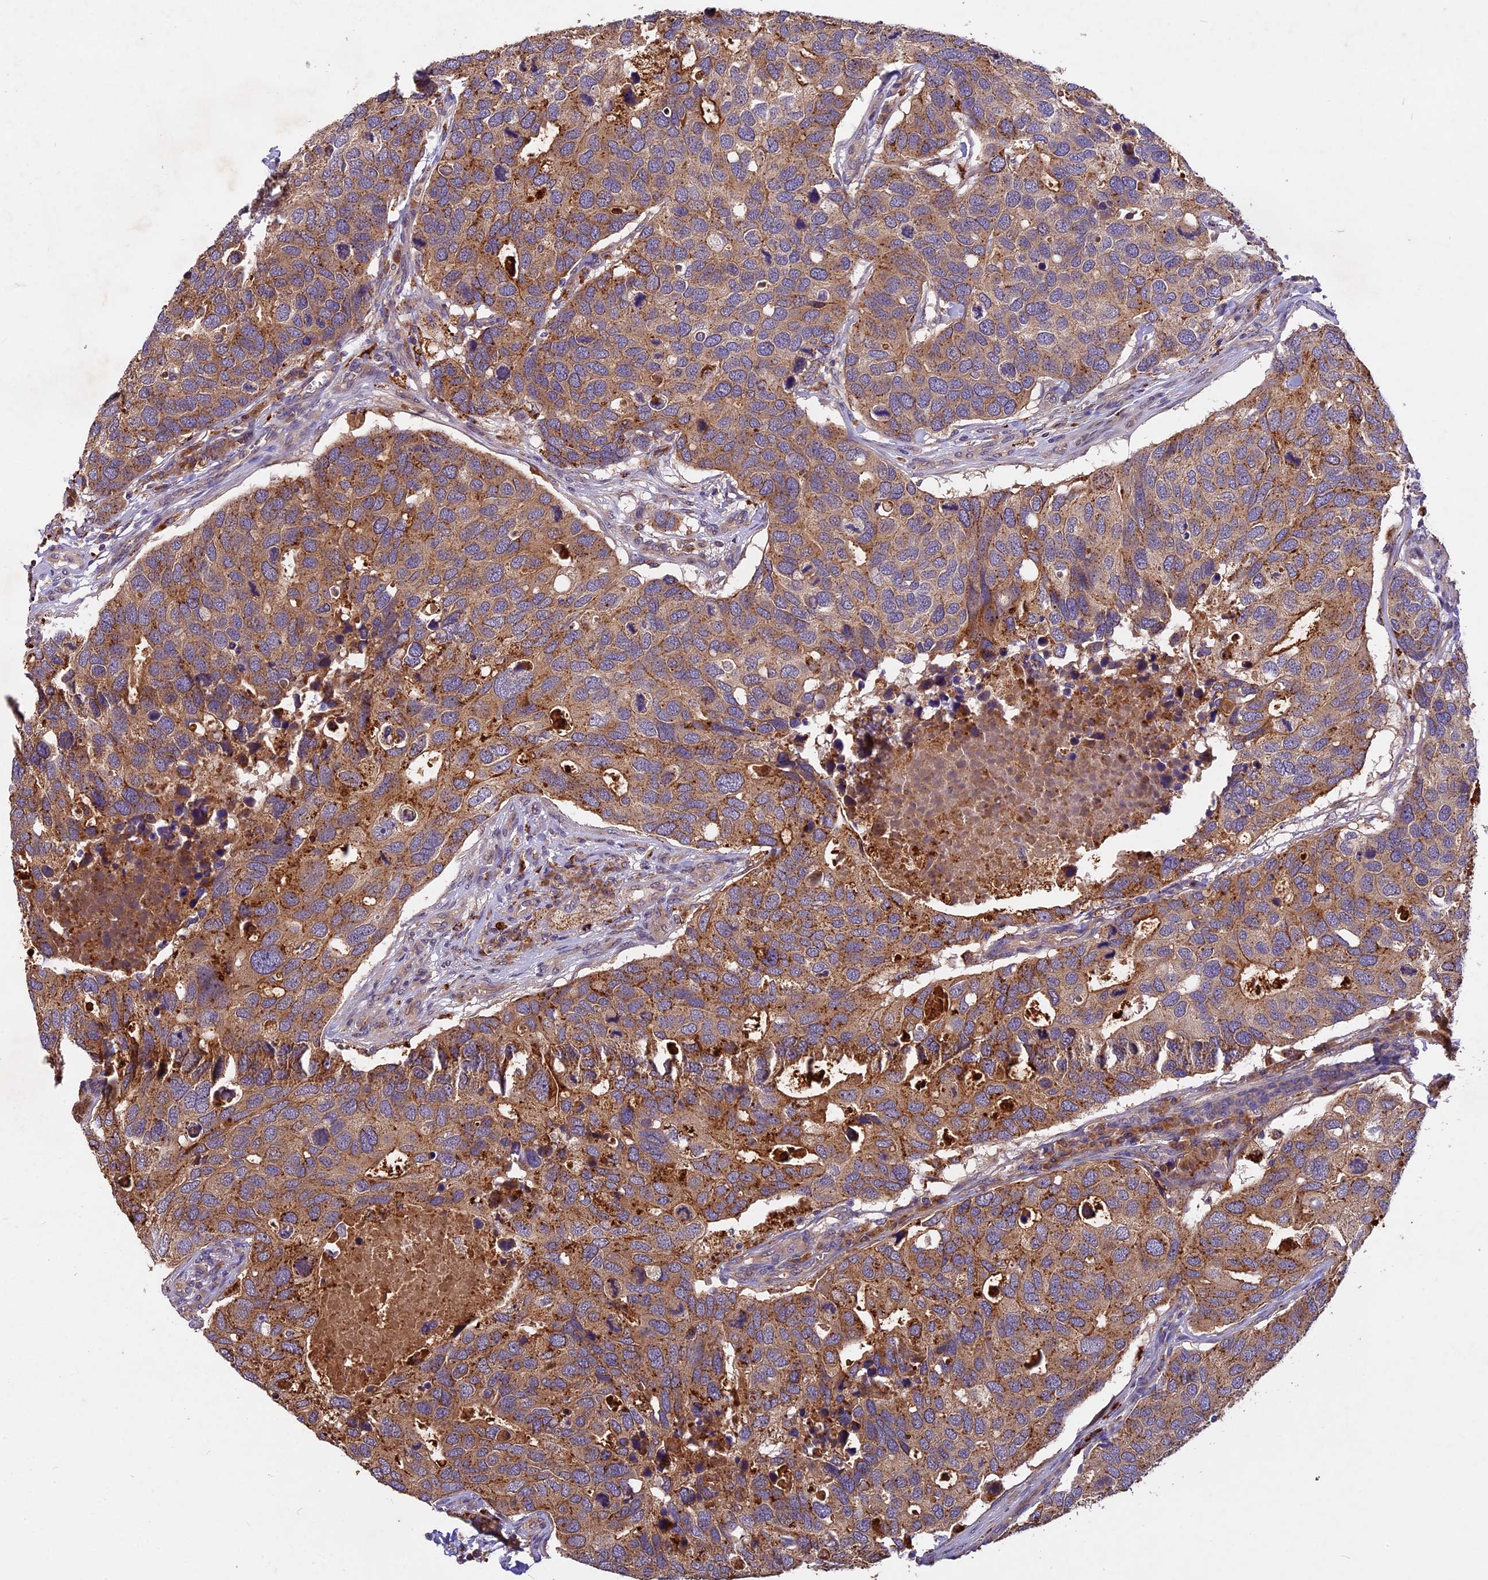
{"staining": {"intensity": "moderate", "quantity": ">75%", "location": "cytoplasmic/membranous"}, "tissue": "breast cancer", "cell_type": "Tumor cells", "image_type": "cancer", "snomed": [{"axis": "morphology", "description": "Duct carcinoma"}, {"axis": "topography", "description": "Breast"}], "caption": "A brown stain labels moderate cytoplasmic/membranous staining of a protein in breast cancer (invasive ductal carcinoma) tumor cells.", "gene": "COPE", "patient": {"sex": "female", "age": 83}}